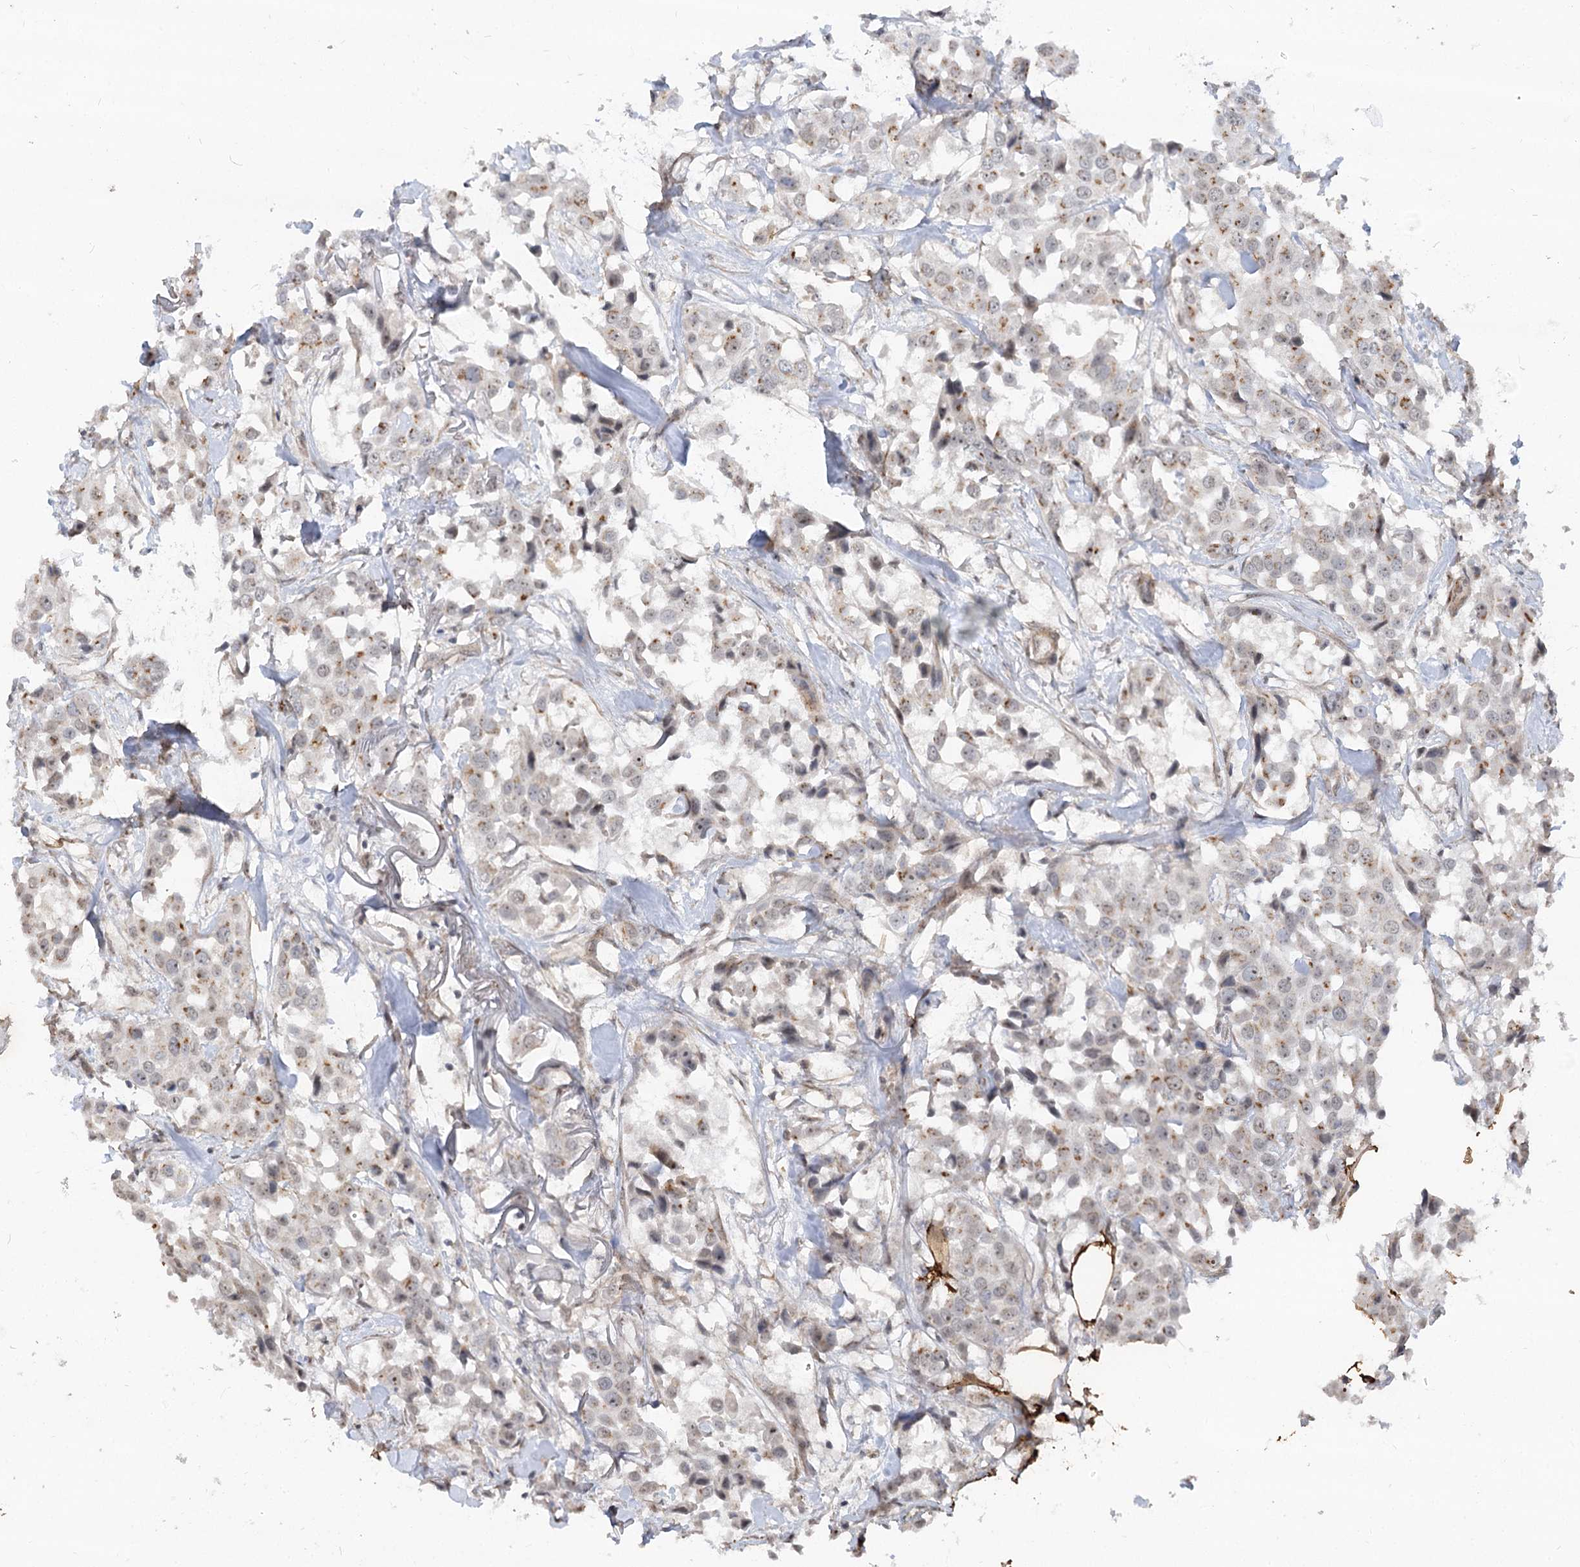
{"staining": {"intensity": "weak", "quantity": "25%-75%", "location": "cytoplasmic/membranous,nuclear"}, "tissue": "breast cancer", "cell_type": "Tumor cells", "image_type": "cancer", "snomed": [{"axis": "morphology", "description": "Duct carcinoma"}, {"axis": "topography", "description": "Breast"}], "caption": "Immunohistochemistry (IHC) histopathology image of human breast cancer stained for a protein (brown), which exhibits low levels of weak cytoplasmic/membranous and nuclear expression in approximately 25%-75% of tumor cells.", "gene": "GNL3L", "patient": {"sex": "female", "age": 80}}